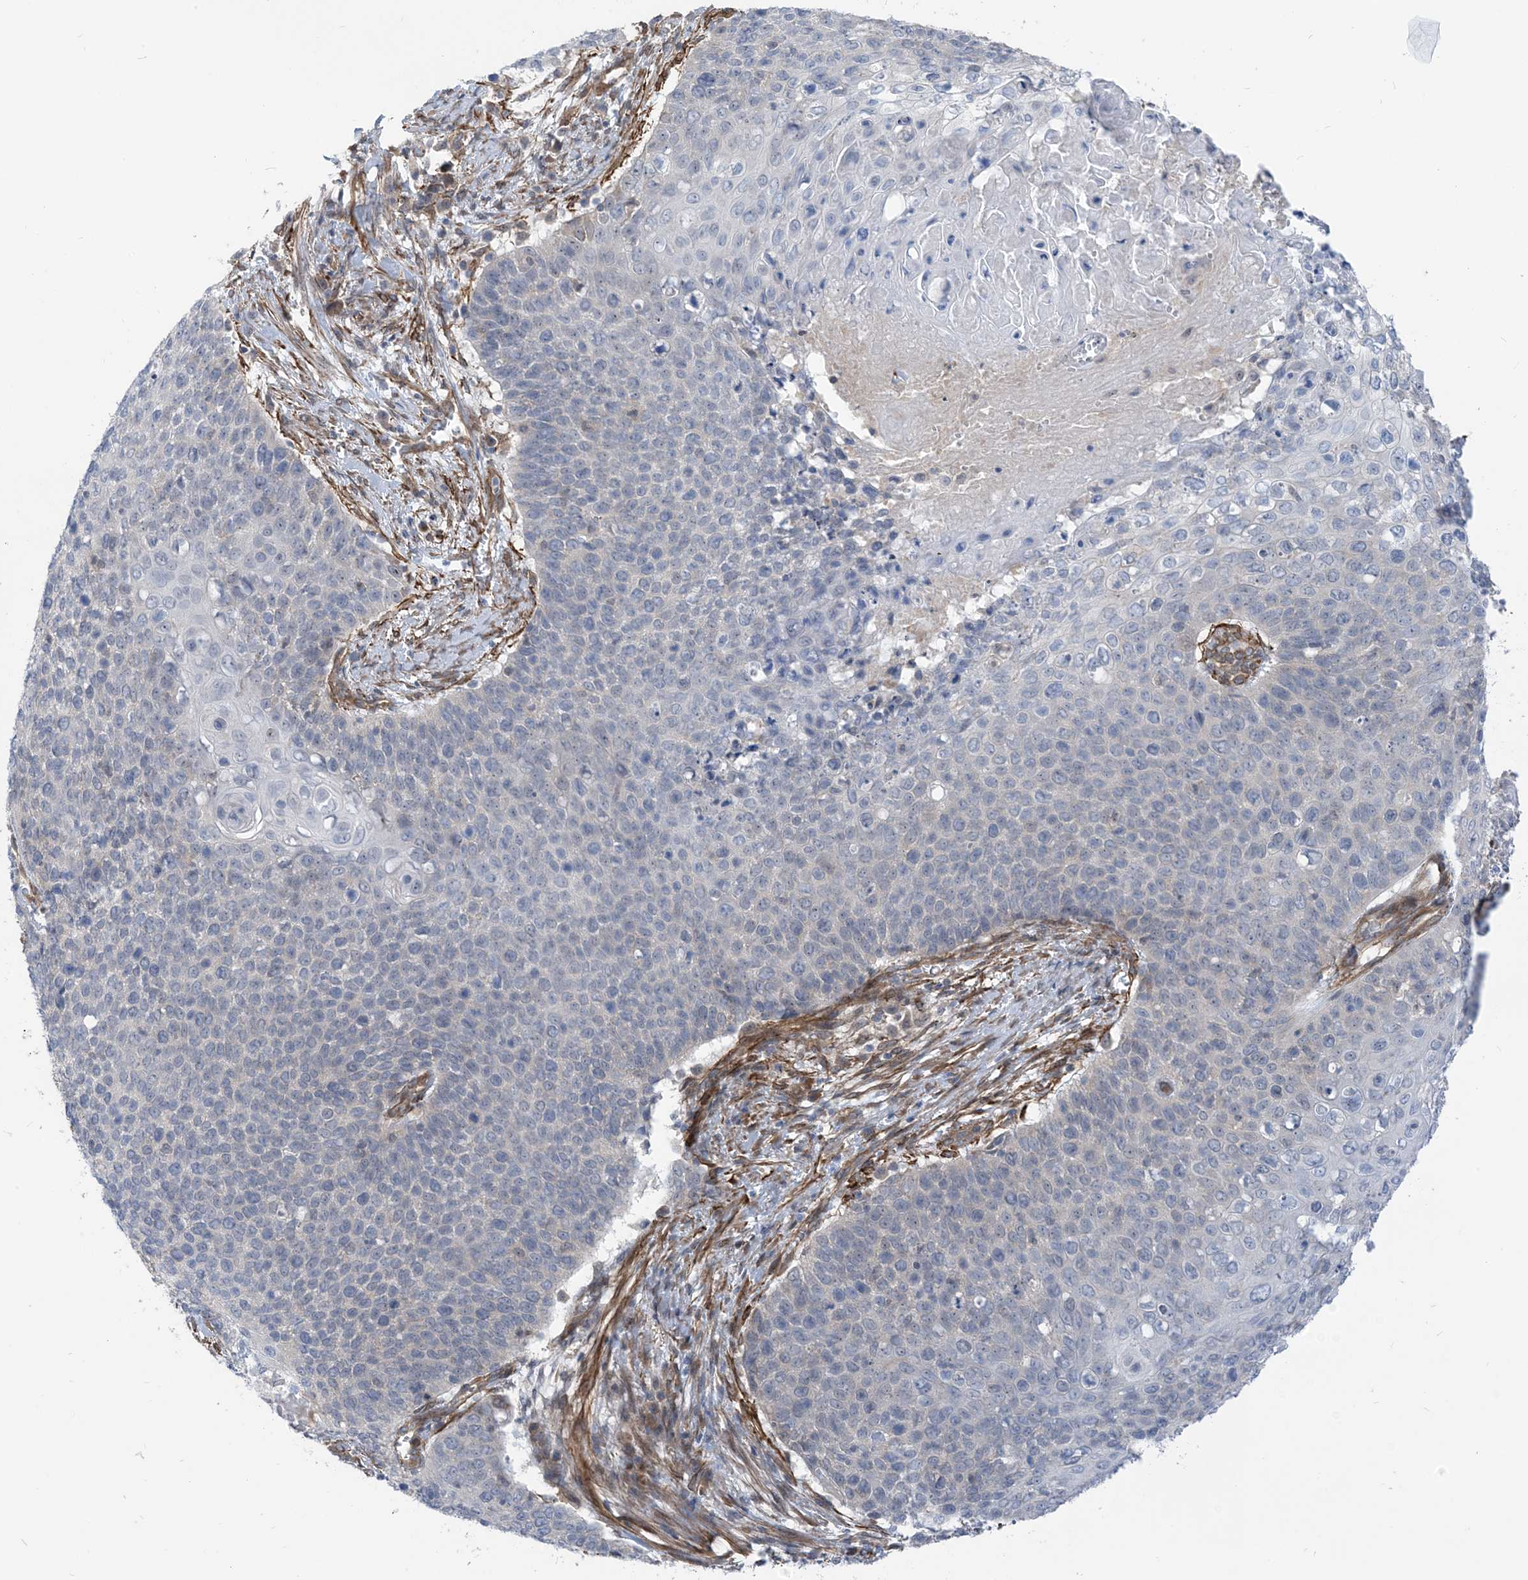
{"staining": {"intensity": "negative", "quantity": "none", "location": "none"}, "tissue": "cervical cancer", "cell_type": "Tumor cells", "image_type": "cancer", "snomed": [{"axis": "morphology", "description": "Squamous cell carcinoma, NOS"}, {"axis": "topography", "description": "Cervix"}], "caption": "IHC of cervical cancer (squamous cell carcinoma) demonstrates no positivity in tumor cells. Brightfield microscopy of IHC stained with DAB (brown) and hematoxylin (blue), captured at high magnification.", "gene": "PLEKHA3", "patient": {"sex": "female", "age": 39}}